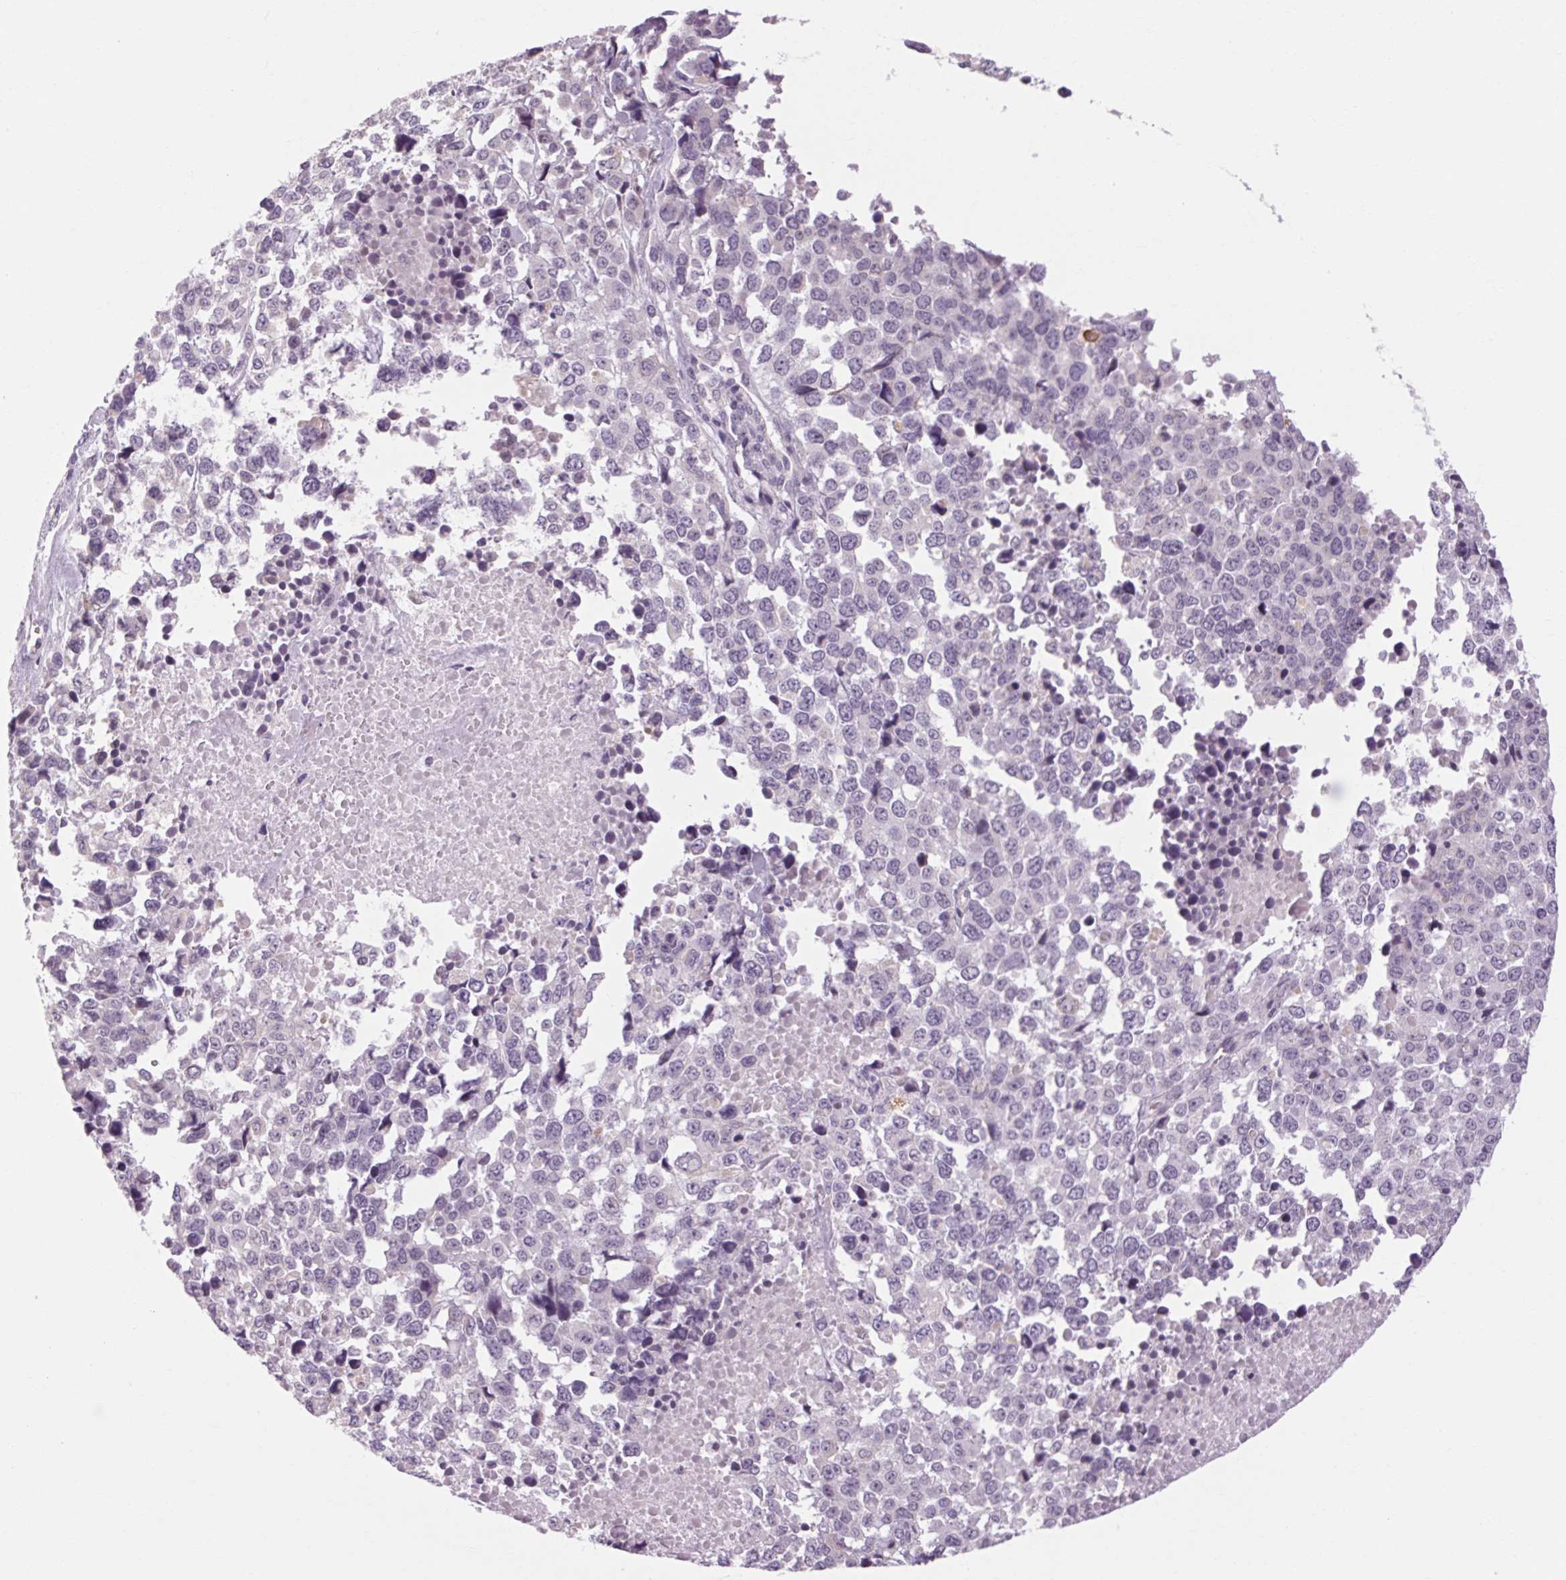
{"staining": {"intensity": "negative", "quantity": "none", "location": "none"}, "tissue": "melanoma", "cell_type": "Tumor cells", "image_type": "cancer", "snomed": [{"axis": "morphology", "description": "Malignant melanoma, Metastatic site"}, {"axis": "topography", "description": "Skin"}], "caption": "Malignant melanoma (metastatic site) was stained to show a protein in brown. There is no significant staining in tumor cells.", "gene": "KLHL40", "patient": {"sex": "male", "age": 84}}